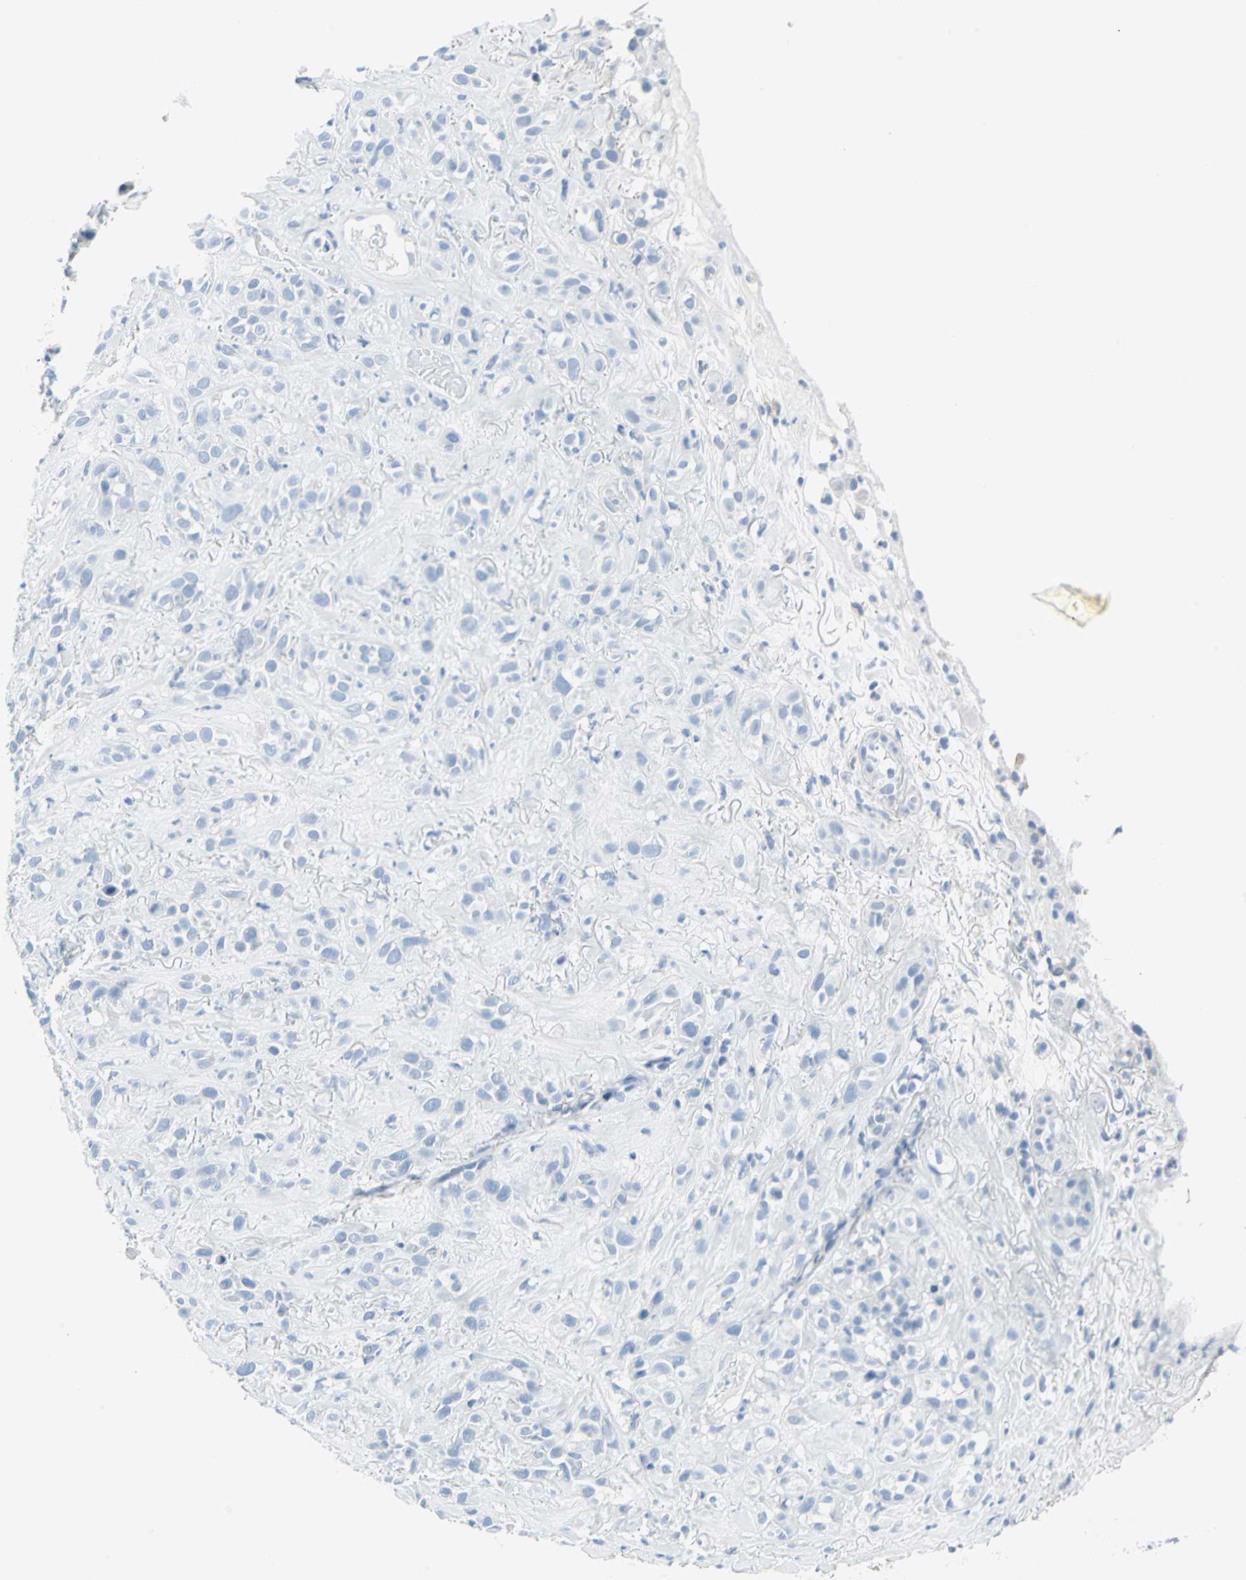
{"staining": {"intensity": "negative", "quantity": "none", "location": "none"}, "tissue": "head and neck cancer", "cell_type": "Tumor cells", "image_type": "cancer", "snomed": [{"axis": "morphology", "description": "Squamous cell carcinoma, NOS"}, {"axis": "topography", "description": "Head-Neck"}], "caption": "The histopathology image shows no significant positivity in tumor cells of head and neck cancer. (DAB (3,3'-diaminobenzidine) immunohistochemistry, high magnification).", "gene": "CYB5A", "patient": {"sex": "male", "age": 62}}